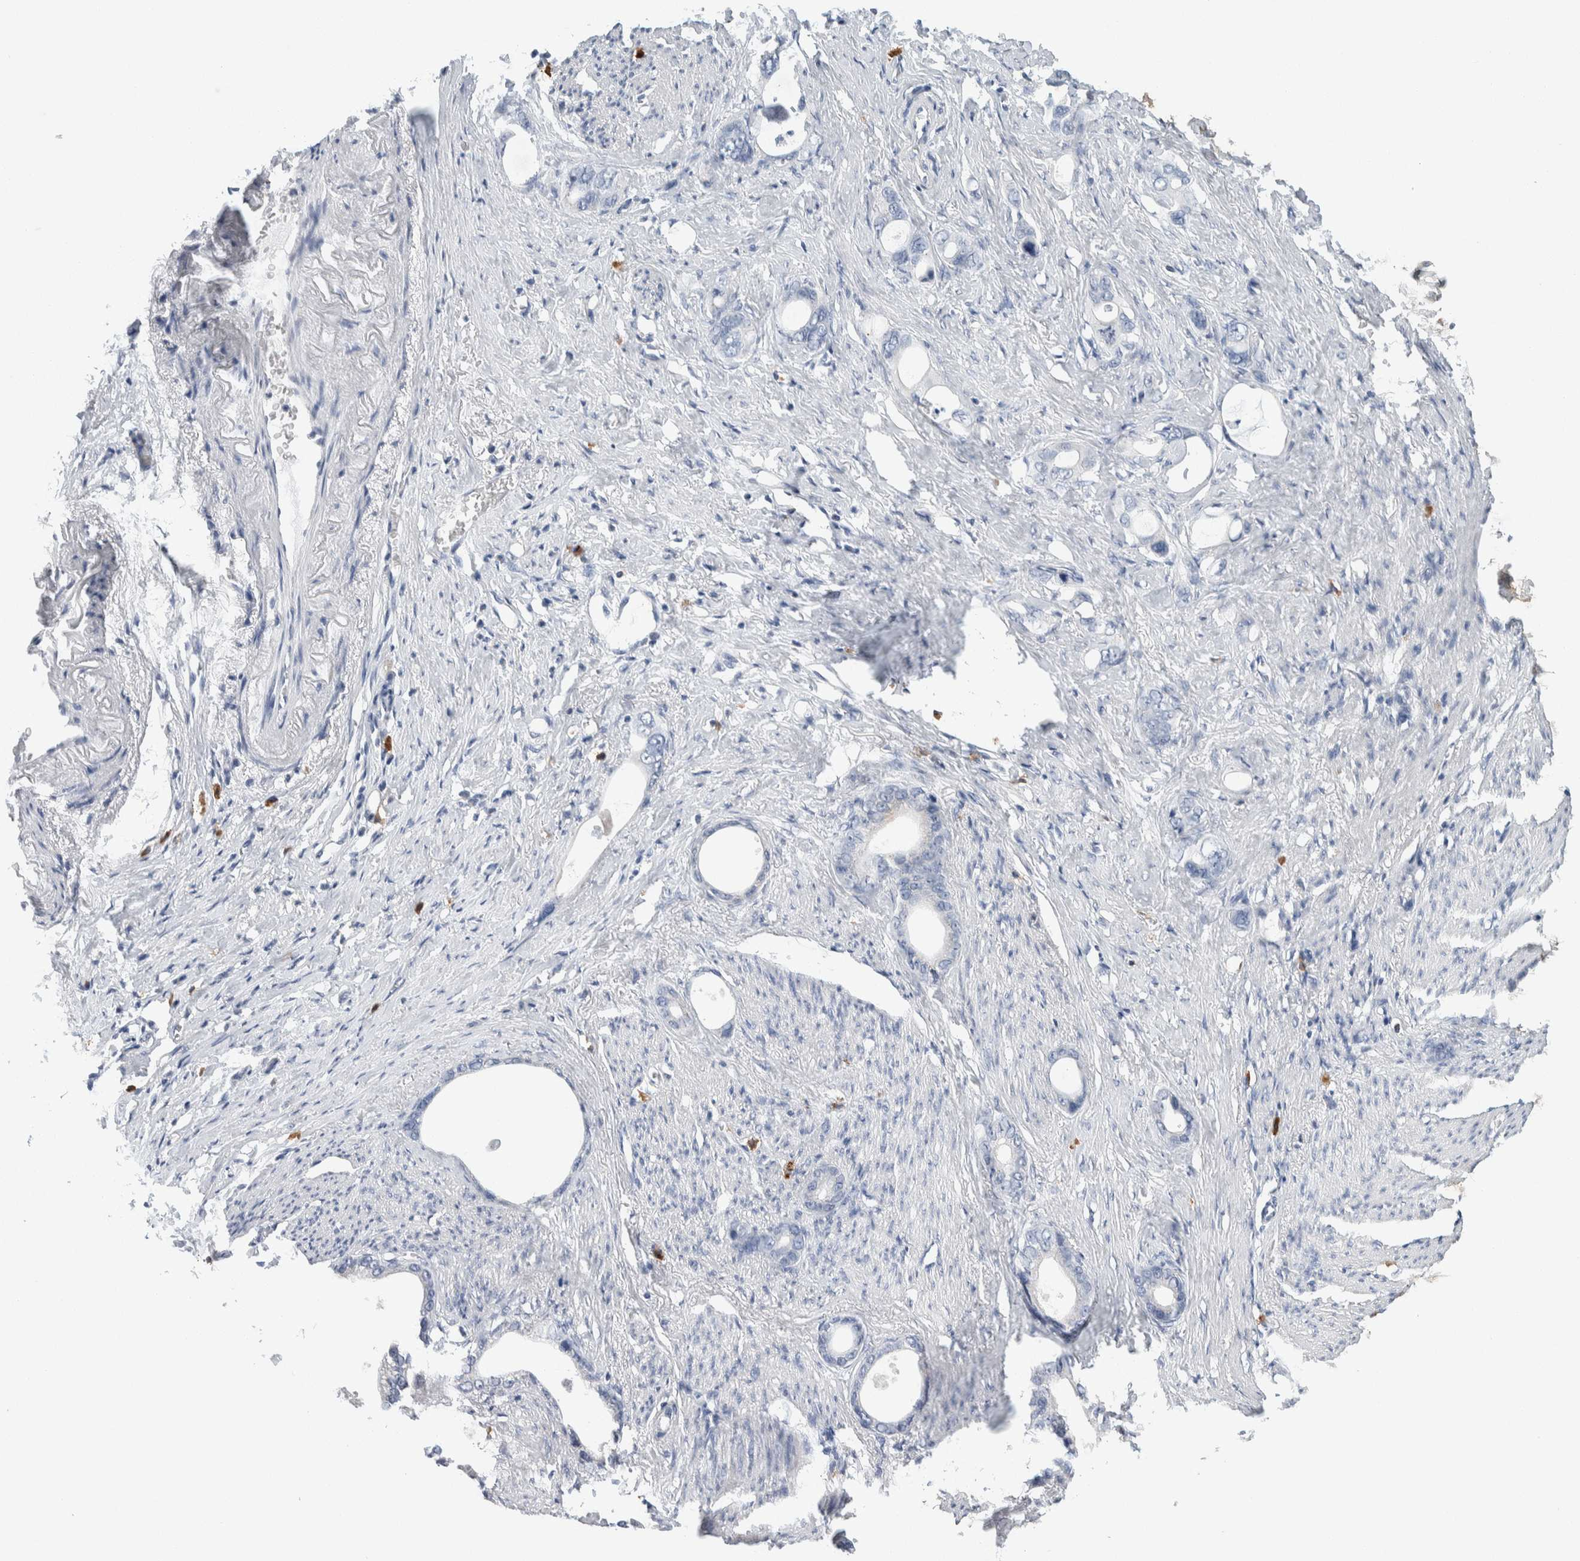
{"staining": {"intensity": "negative", "quantity": "none", "location": "none"}, "tissue": "stomach cancer", "cell_type": "Tumor cells", "image_type": "cancer", "snomed": [{"axis": "morphology", "description": "Adenocarcinoma, NOS"}, {"axis": "topography", "description": "Stomach"}], "caption": "Adenocarcinoma (stomach) was stained to show a protein in brown. There is no significant positivity in tumor cells. (Immunohistochemistry (ihc), brightfield microscopy, high magnification).", "gene": "SCN2A", "patient": {"sex": "female", "age": 75}}